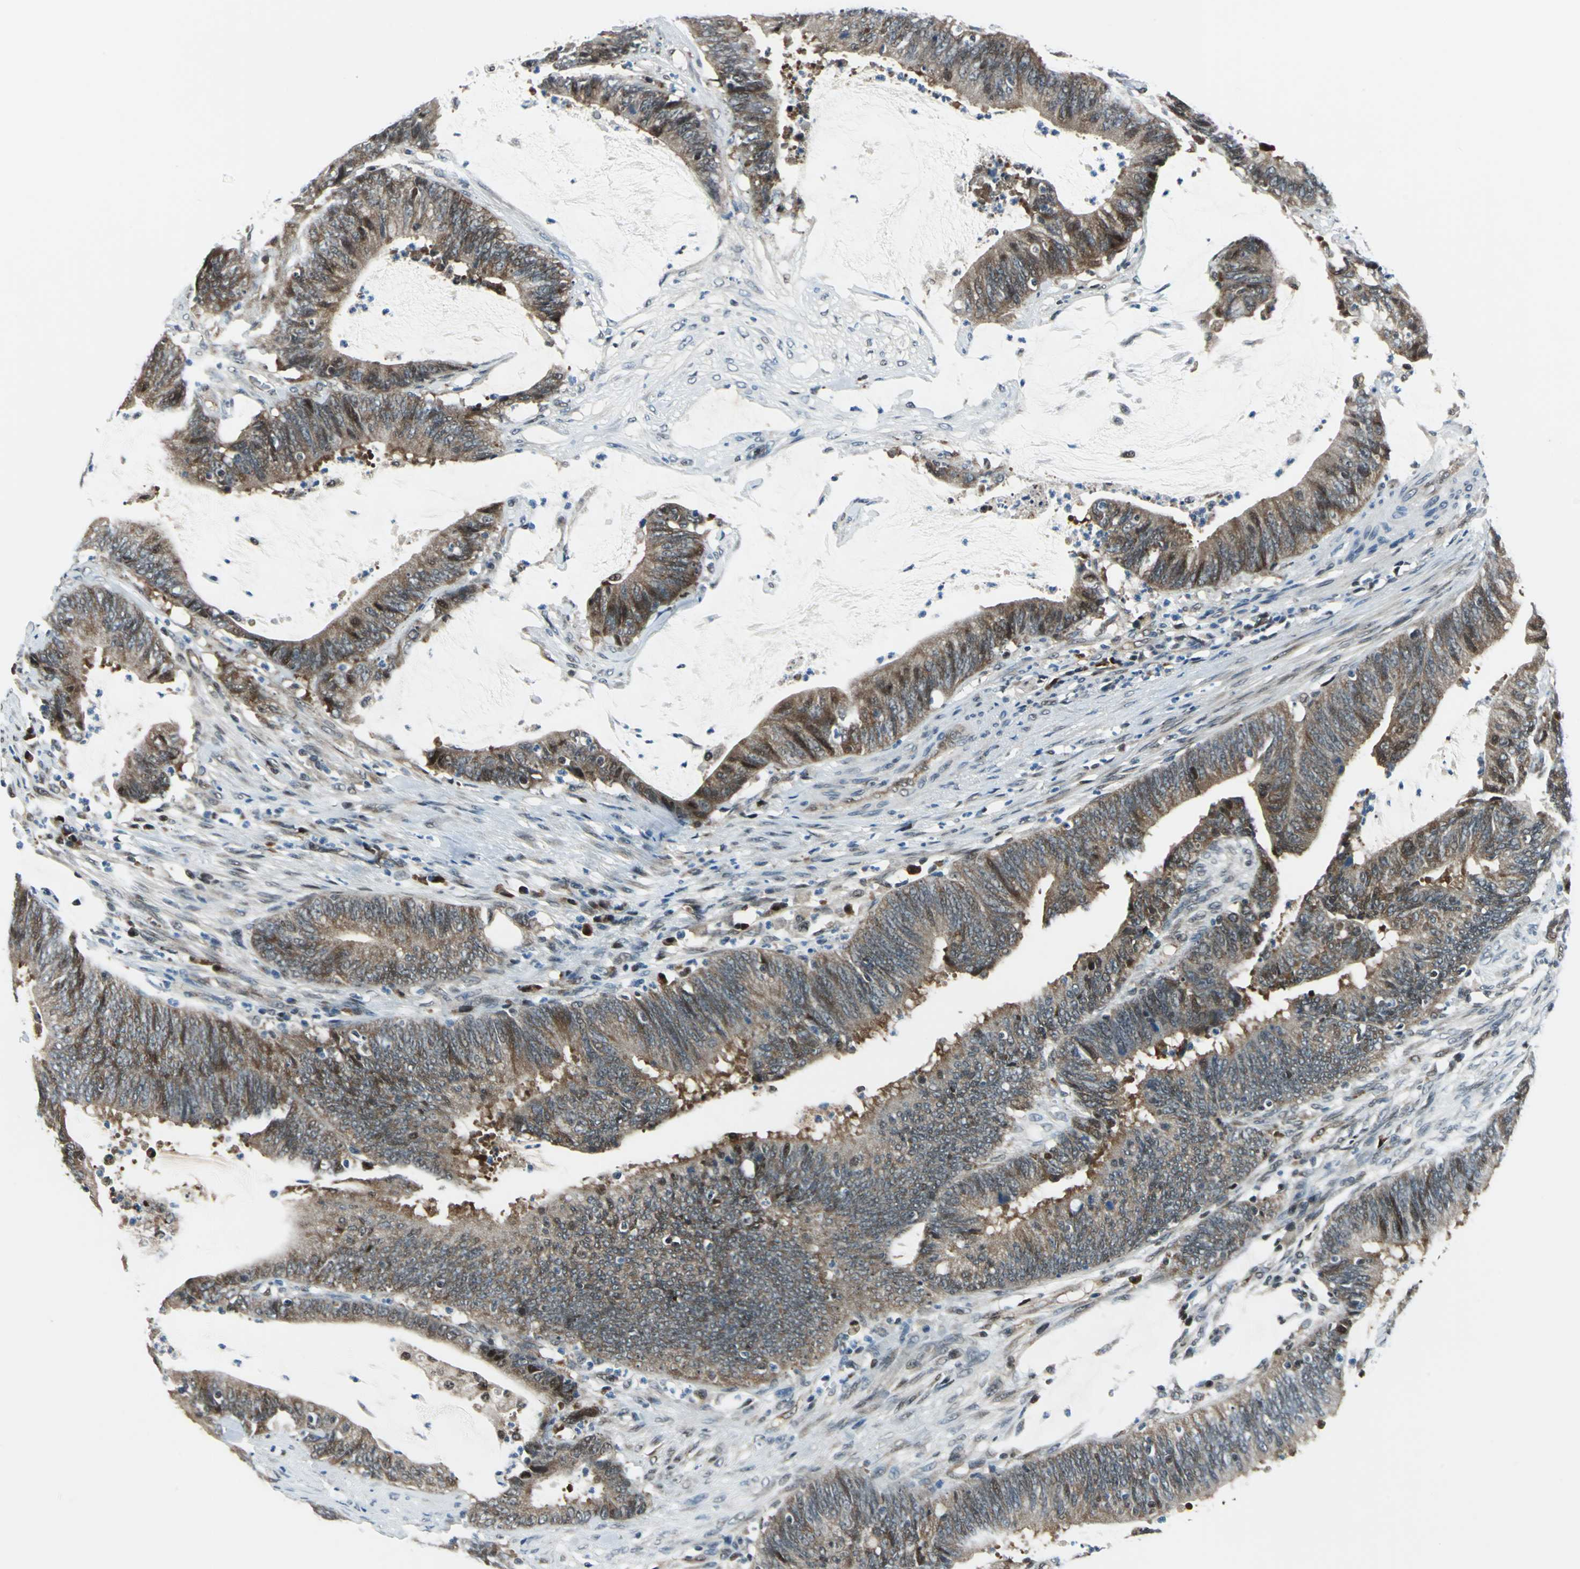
{"staining": {"intensity": "moderate", "quantity": "25%-75%", "location": "cytoplasmic/membranous"}, "tissue": "colorectal cancer", "cell_type": "Tumor cells", "image_type": "cancer", "snomed": [{"axis": "morphology", "description": "Adenocarcinoma, NOS"}, {"axis": "topography", "description": "Rectum"}], "caption": "Colorectal adenocarcinoma tissue reveals moderate cytoplasmic/membranous staining in about 25%-75% of tumor cells, visualized by immunohistochemistry.", "gene": "POLR3K", "patient": {"sex": "female", "age": 66}}